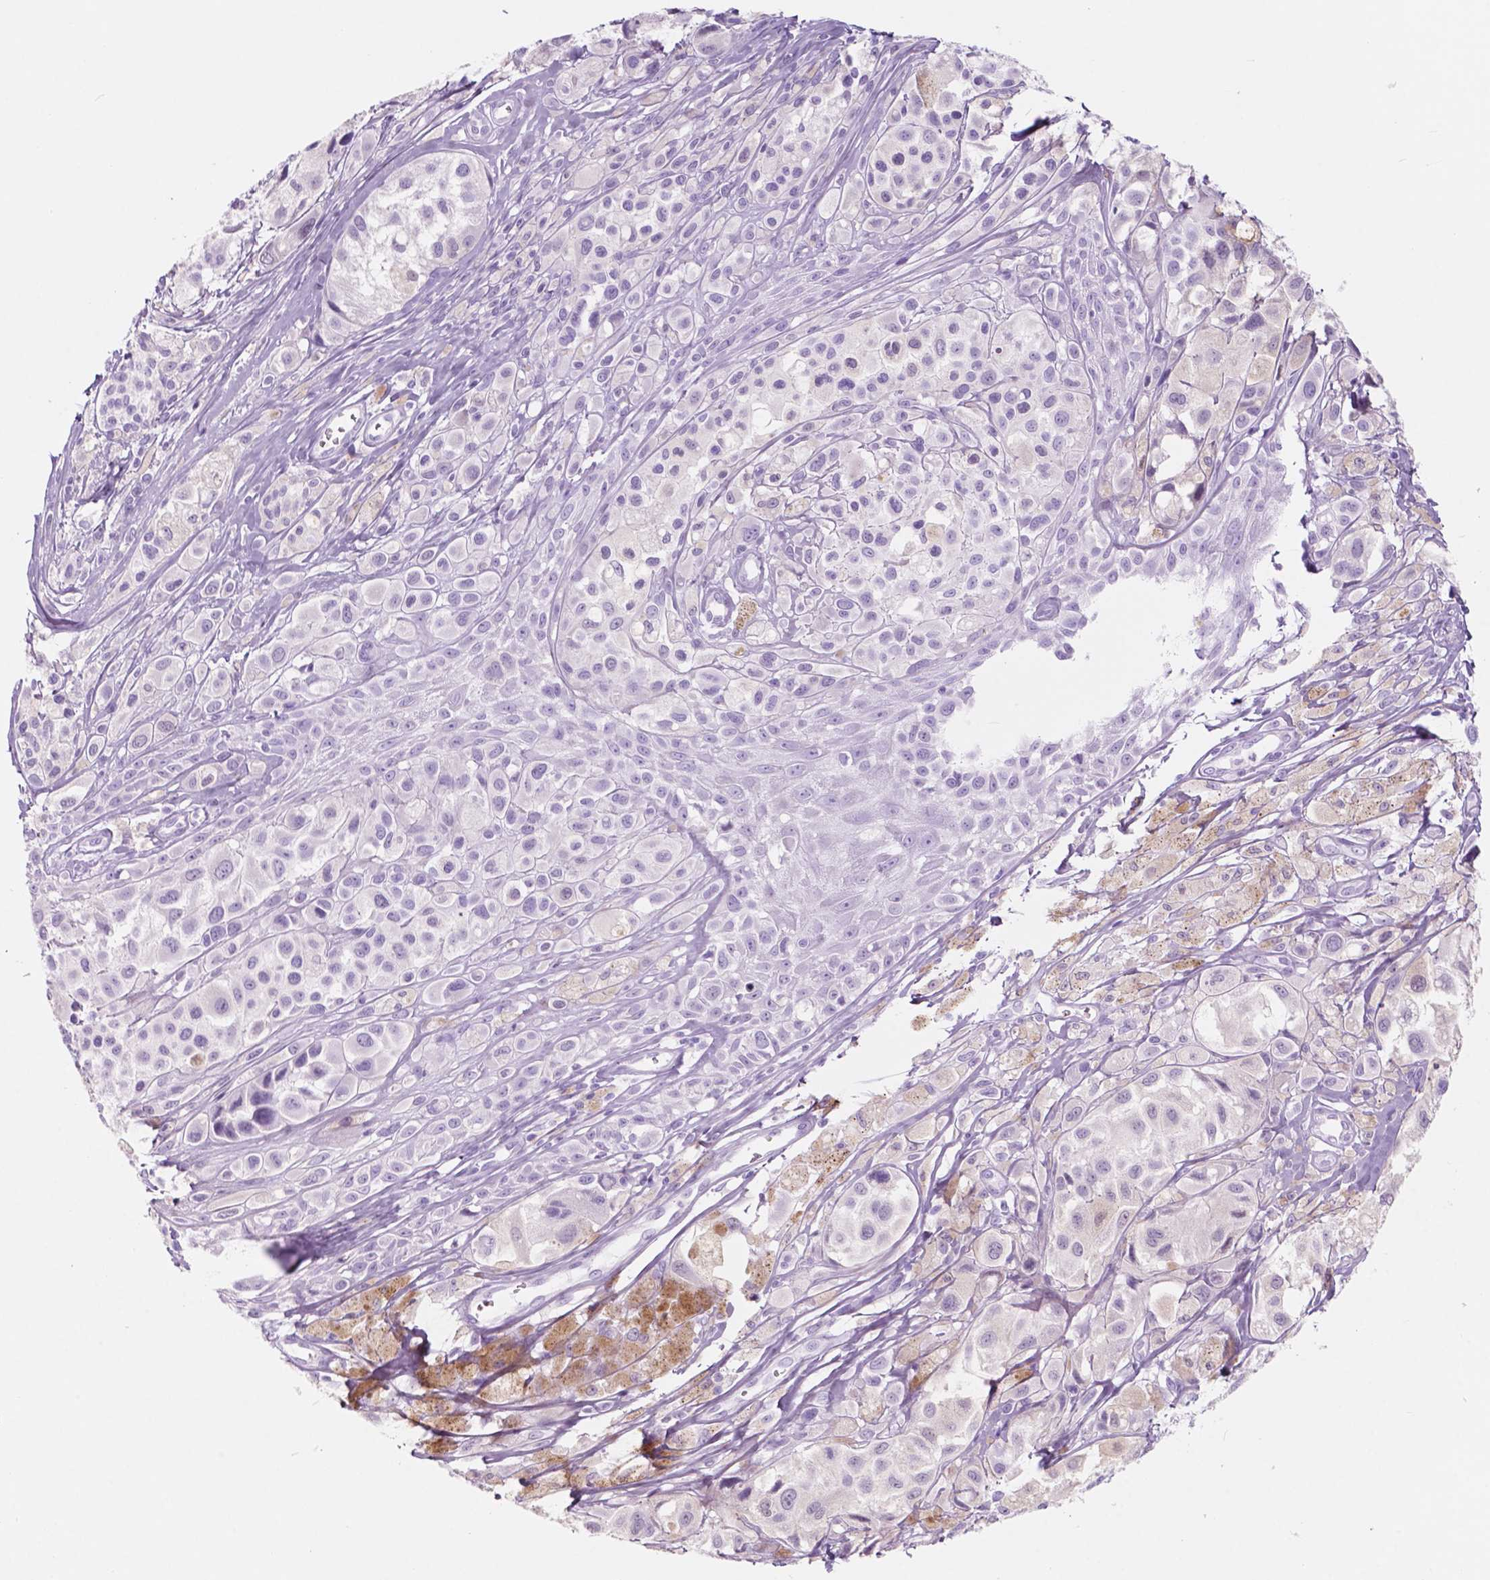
{"staining": {"intensity": "negative", "quantity": "none", "location": "none"}, "tissue": "melanoma", "cell_type": "Tumor cells", "image_type": "cancer", "snomed": [{"axis": "morphology", "description": "Malignant melanoma, NOS"}, {"axis": "topography", "description": "Skin"}], "caption": "An IHC histopathology image of melanoma is shown. There is no staining in tumor cells of melanoma.", "gene": "CUZD1", "patient": {"sex": "male", "age": 77}}